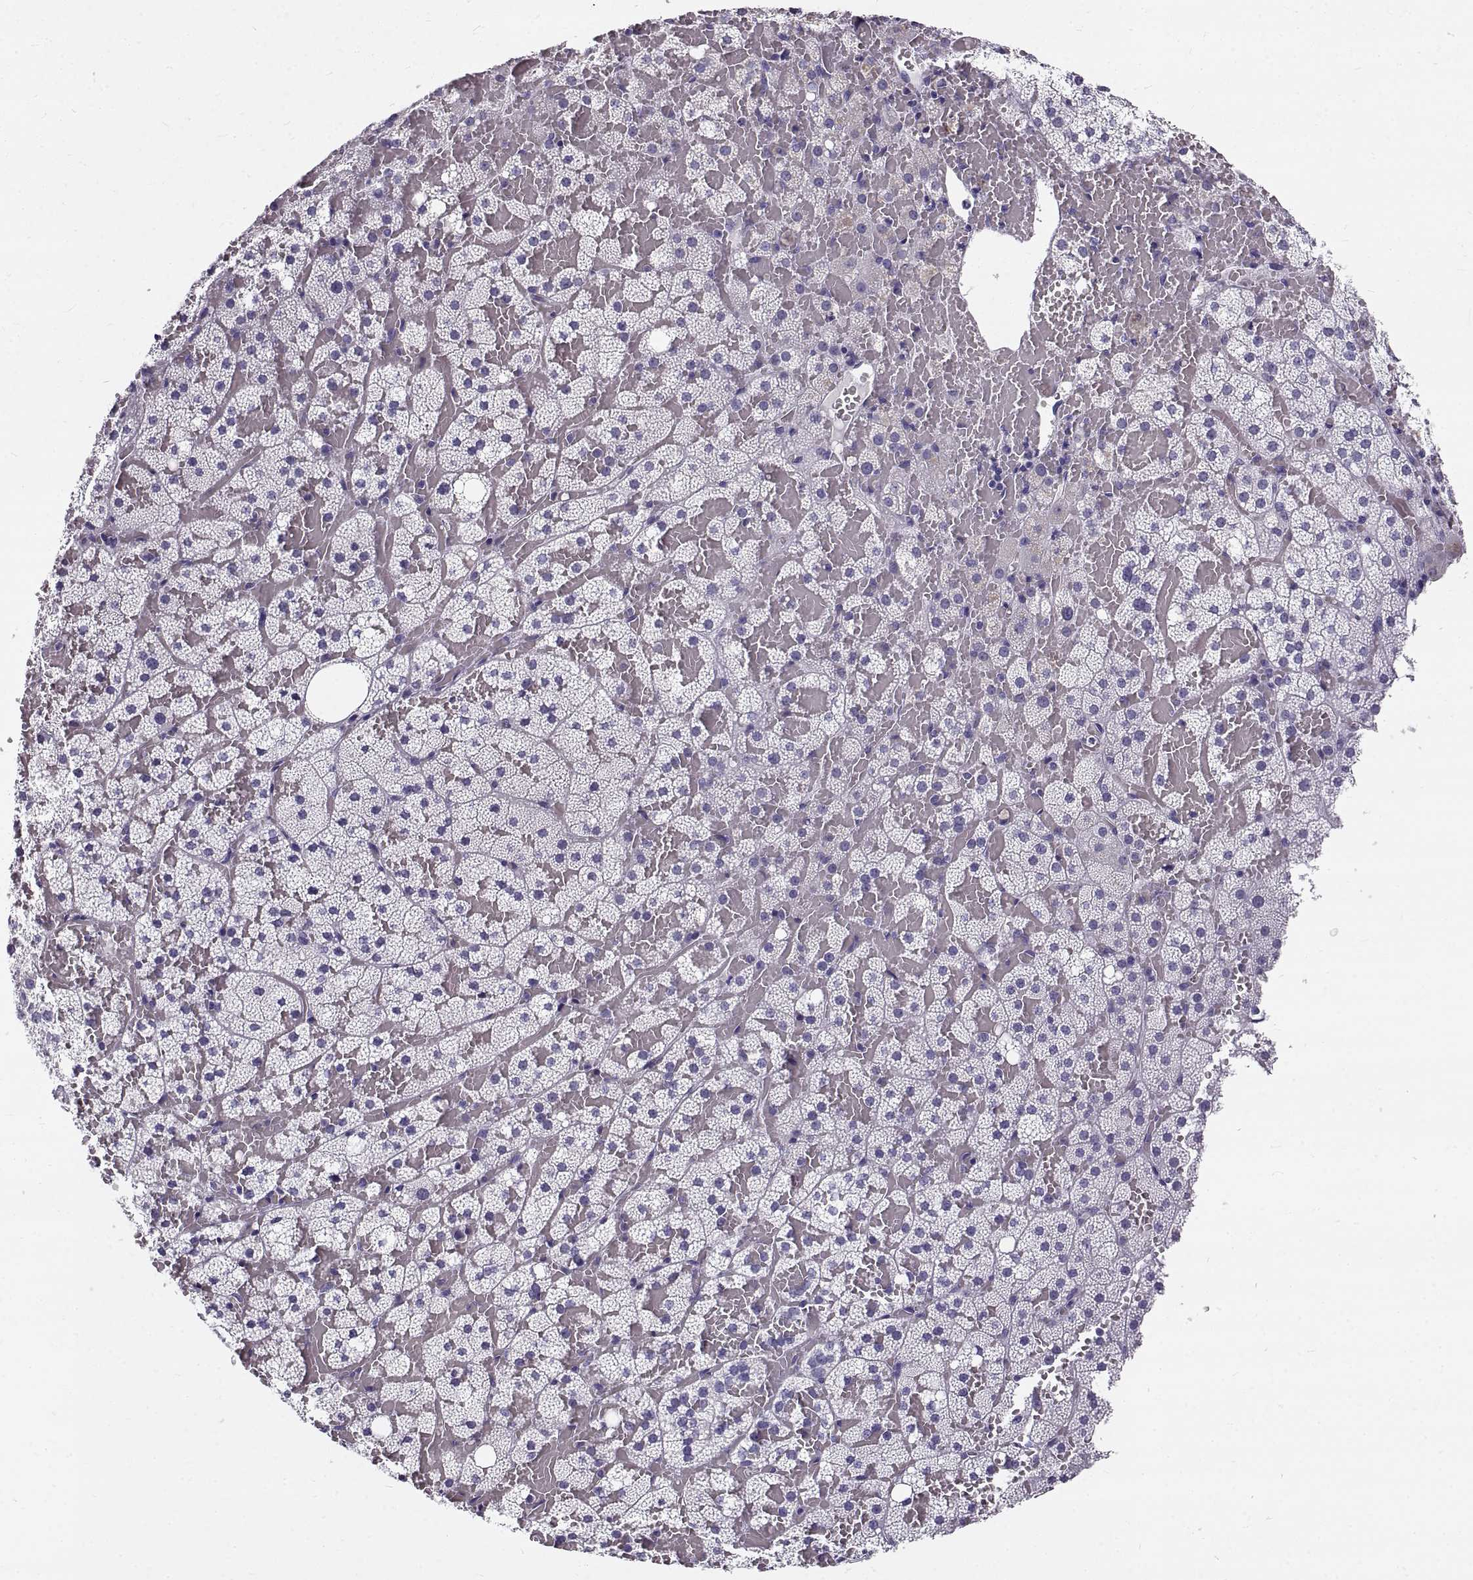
{"staining": {"intensity": "negative", "quantity": "none", "location": "none"}, "tissue": "adrenal gland", "cell_type": "Glandular cells", "image_type": "normal", "snomed": [{"axis": "morphology", "description": "Normal tissue, NOS"}, {"axis": "topography", "description": "Adrenal gland"}], "caption": "This is a image of IHC staining of unremarkable adrenal gland, which shows no positivity in glandular cells. (Stains: DAB (3,3'-diaminobenzidine) immunohistochemistry with hematoxylin counter stain, Microscopy: brightfield microscopy at high magnification).", "gene": "GNG12", "patient": {"sex": "male", "age": 53}}